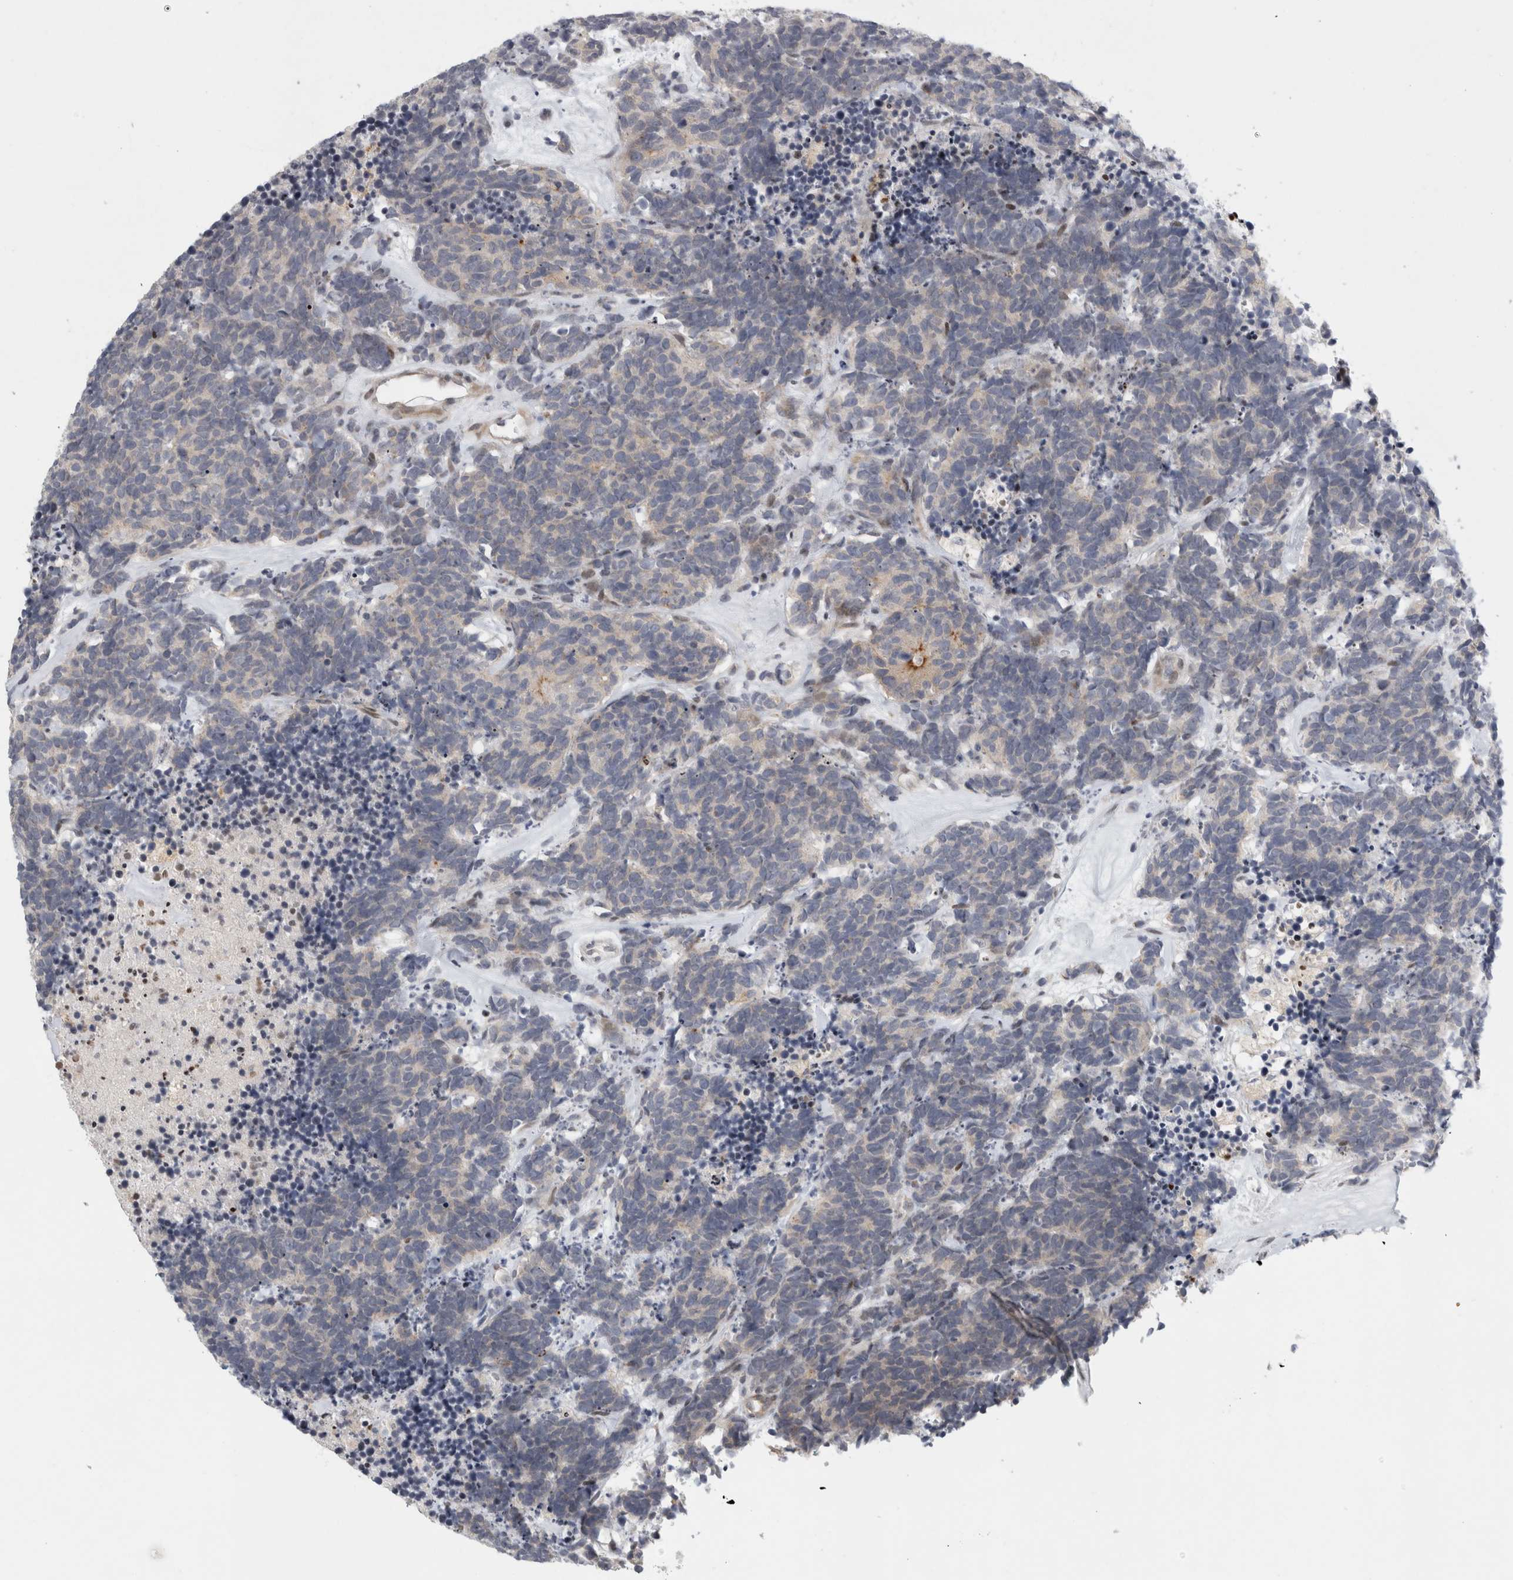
{"staining": {"intensity": "negative", "quantity": "none", "location": "none"}, "tissue": "carcinoid", "cell_type": "Tumor cells", "image_type": "cancer", "snomed": [{"axis": "morphology", "description": "Carcinoma, NOS"}, {"axis": "morphology", "description": "Carcinoid, malignant, NOS"}, {"axis": "topography", "description": "Urinary bladder"}], "caption": "Tumor cells show no significant staining in carcinoma.", "gene": "UTP25", "patient": {"sex": "male", "age": 57}}